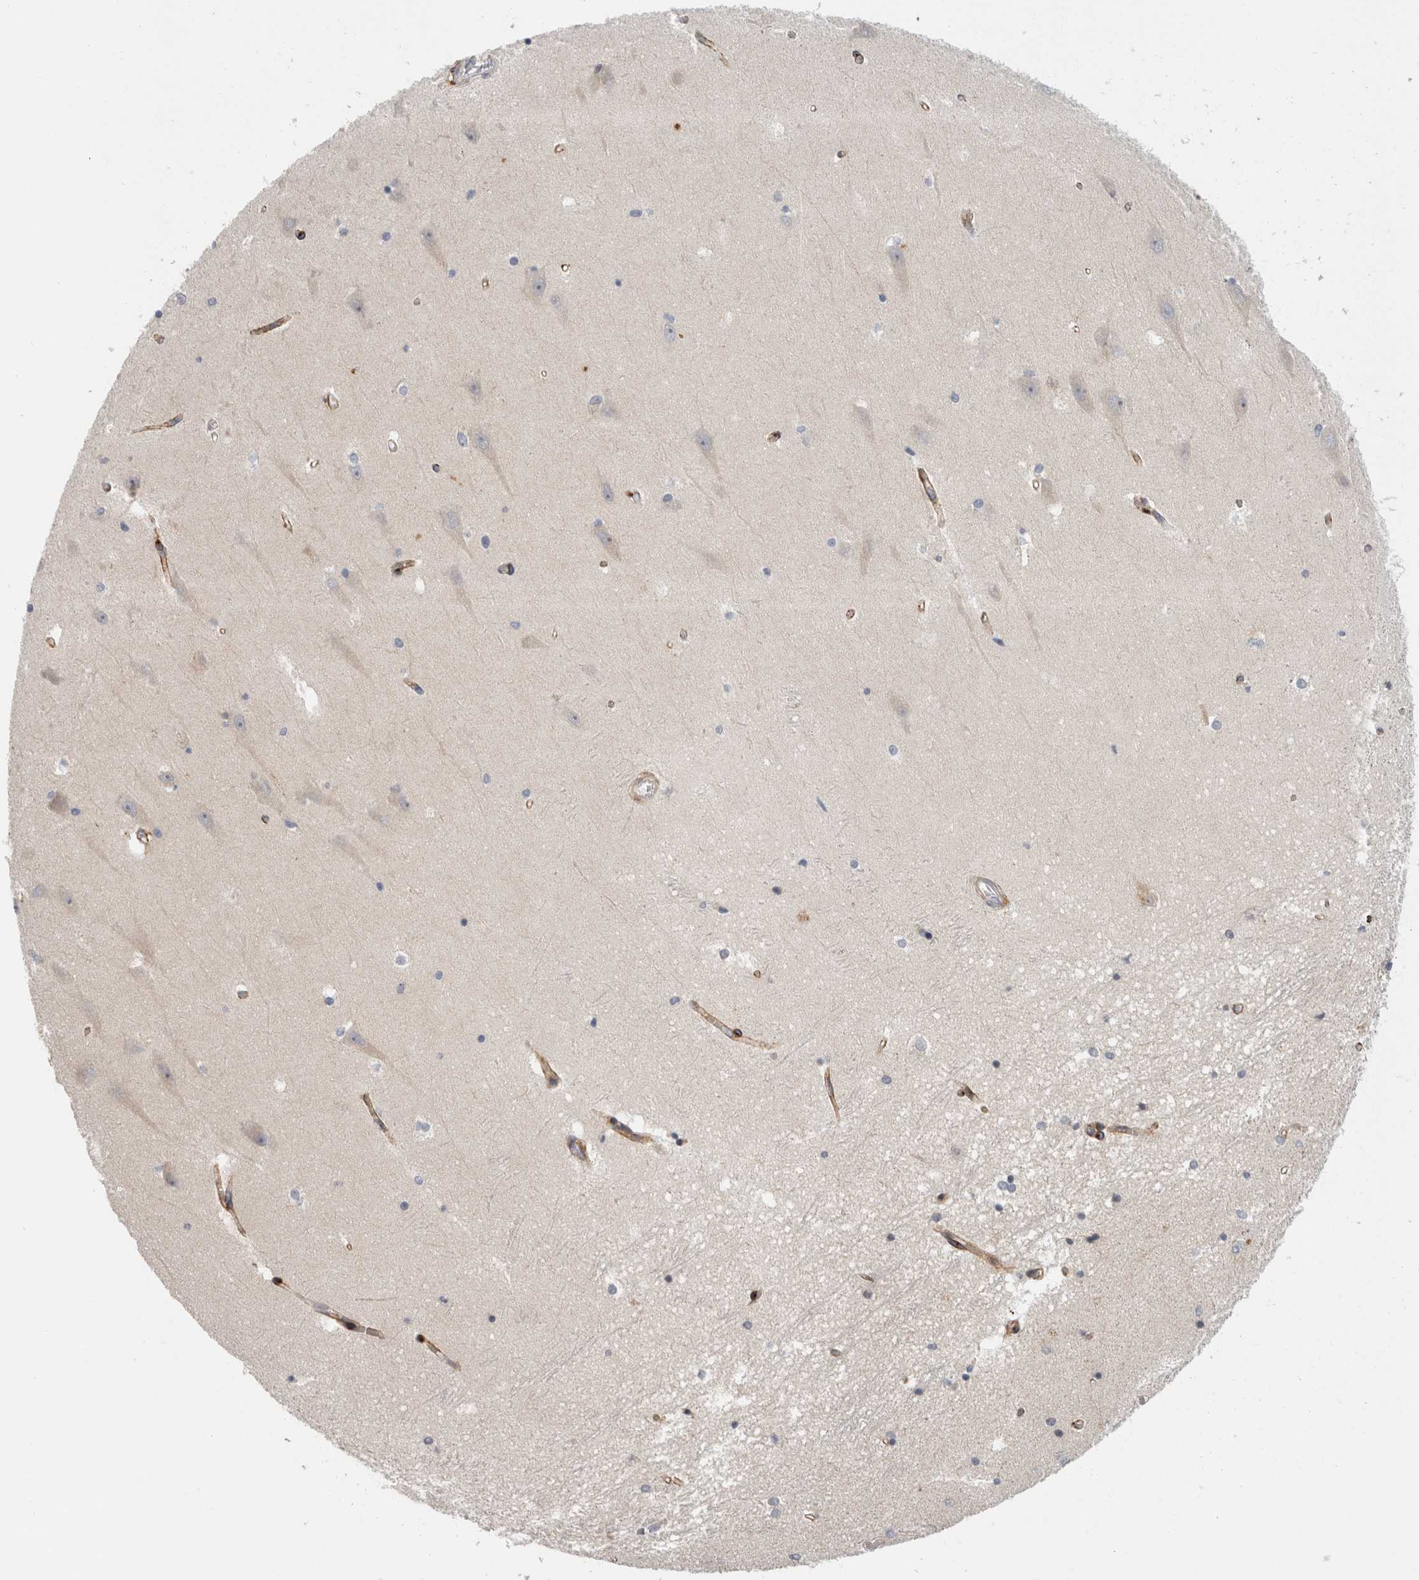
{"staining": {"intensity": "strong", "quantity": "25%-75%", "location": "nuclear"}, "tissue": "hippocampus", "cell_type": "Glial cells", "image_type": "normal", "snomed": [{"axis": "morphology", "description": "Normal tissue, NOS"}, {"axis": "topography", "description": "Hippocampus"}], "caption": "Brown immunohistochemical staining in normal human hippocampus displays strong nuclear expression in approximately 25%-75% of glial cells.", "gene": "SLC20A2", "patient": {"sex": "male", "age": 45}}